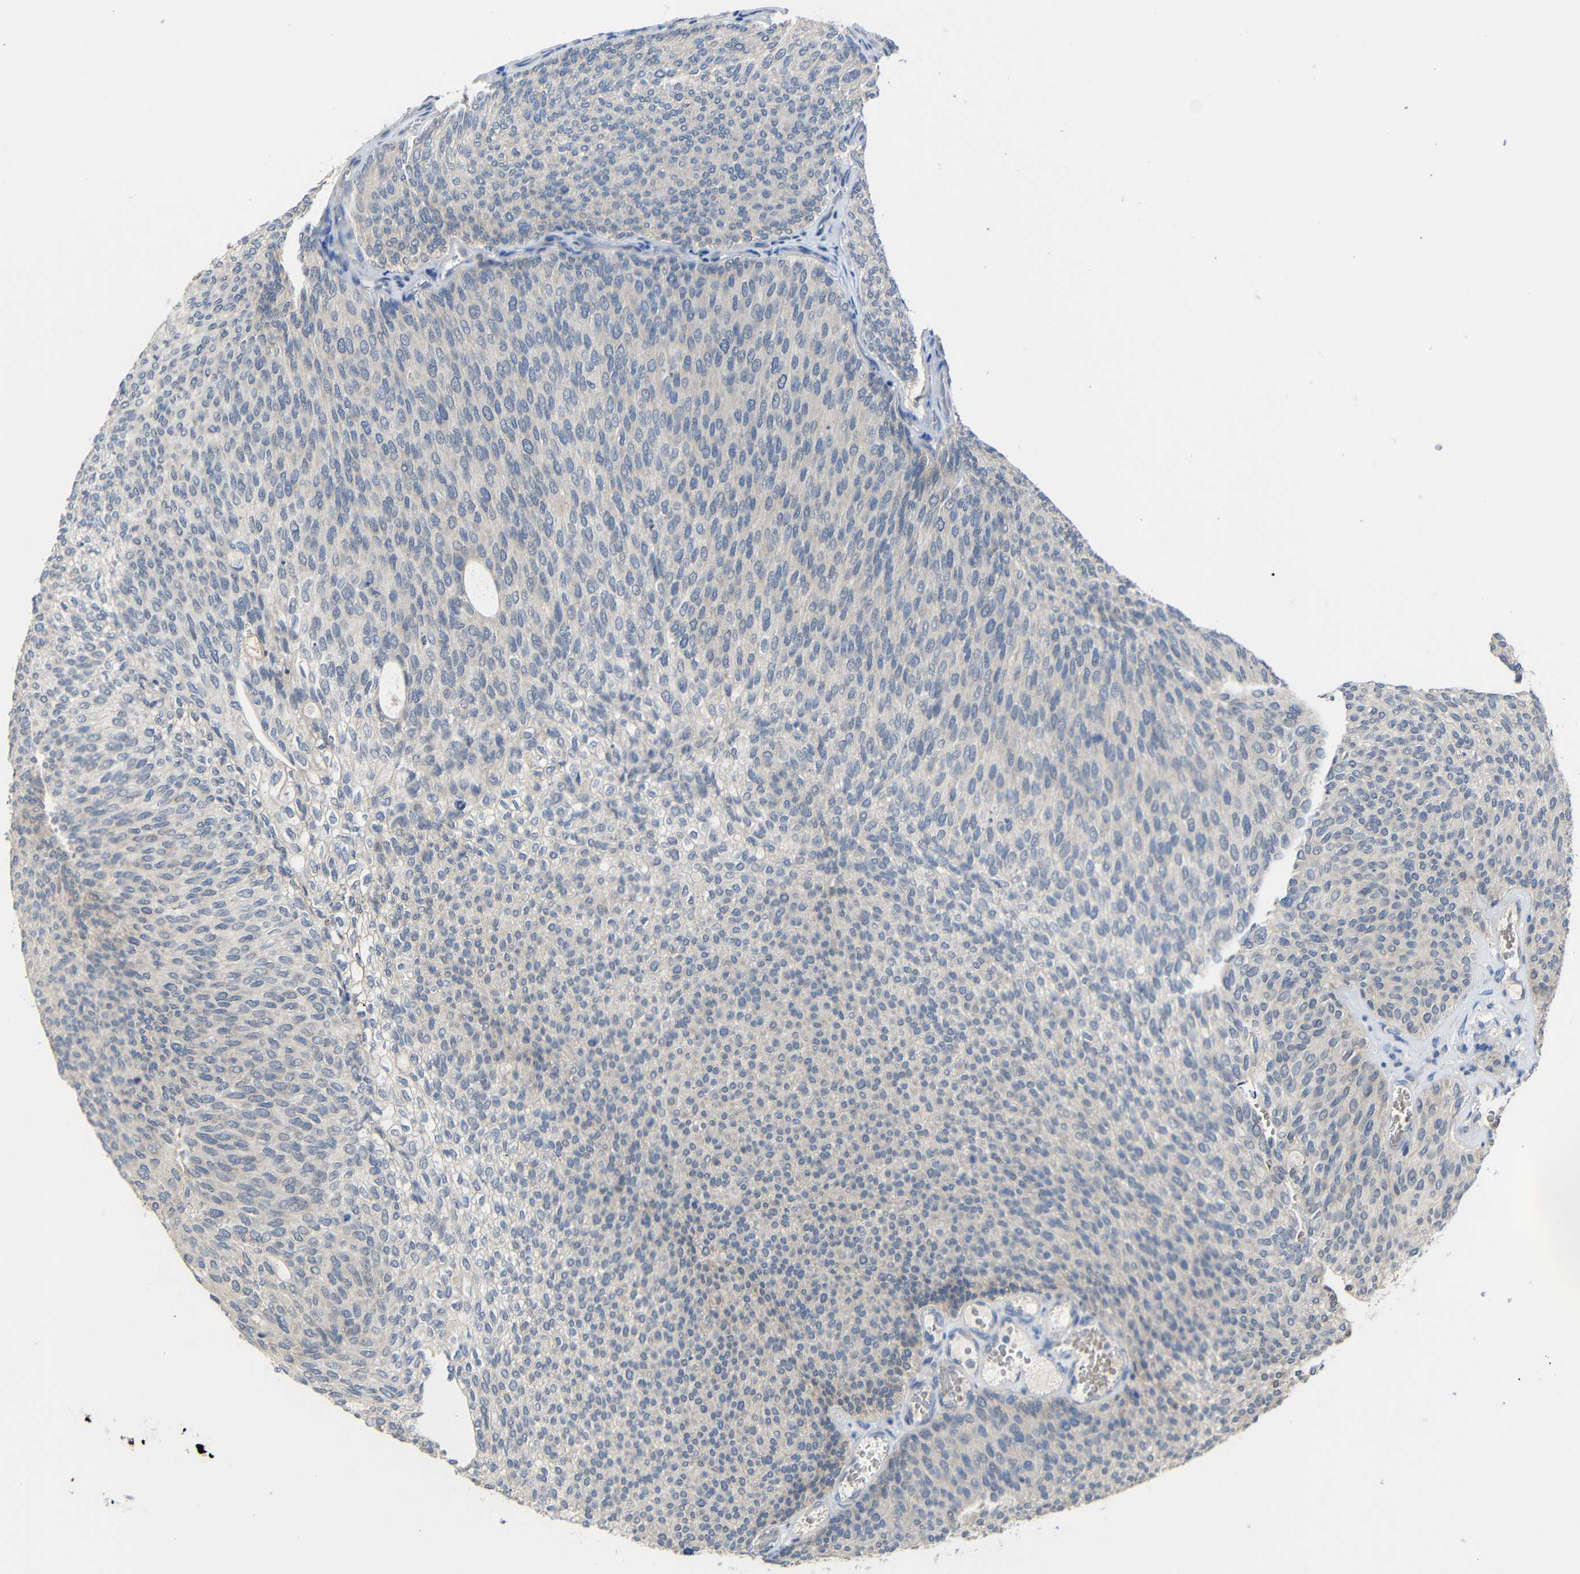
{"staining": {"intensity": "negative", "quantity": "none", "location": "none"}, "tissue": "urothelial cancer", "cell_type": "Tumor cells", "image_type": "cancer", "snomed": [{"axis": "morphology", "description": "Urothelial carcinoma, Low grade"}, {"axis": "topography", "description": "Urinary bladder"}], "caption": "This photomicrograph is of urothelial cancer stained with immunohistochemistry to label a protein in brown with the nuclei are counter-stained blue. There is no positivity in tumor cells. (Brightfield microscopy of DAB (3,3'-diaminobenzidine) IHC at high magnification).", "gene": "HNF1A", "patient": {"sex": "female", "age": 79}}